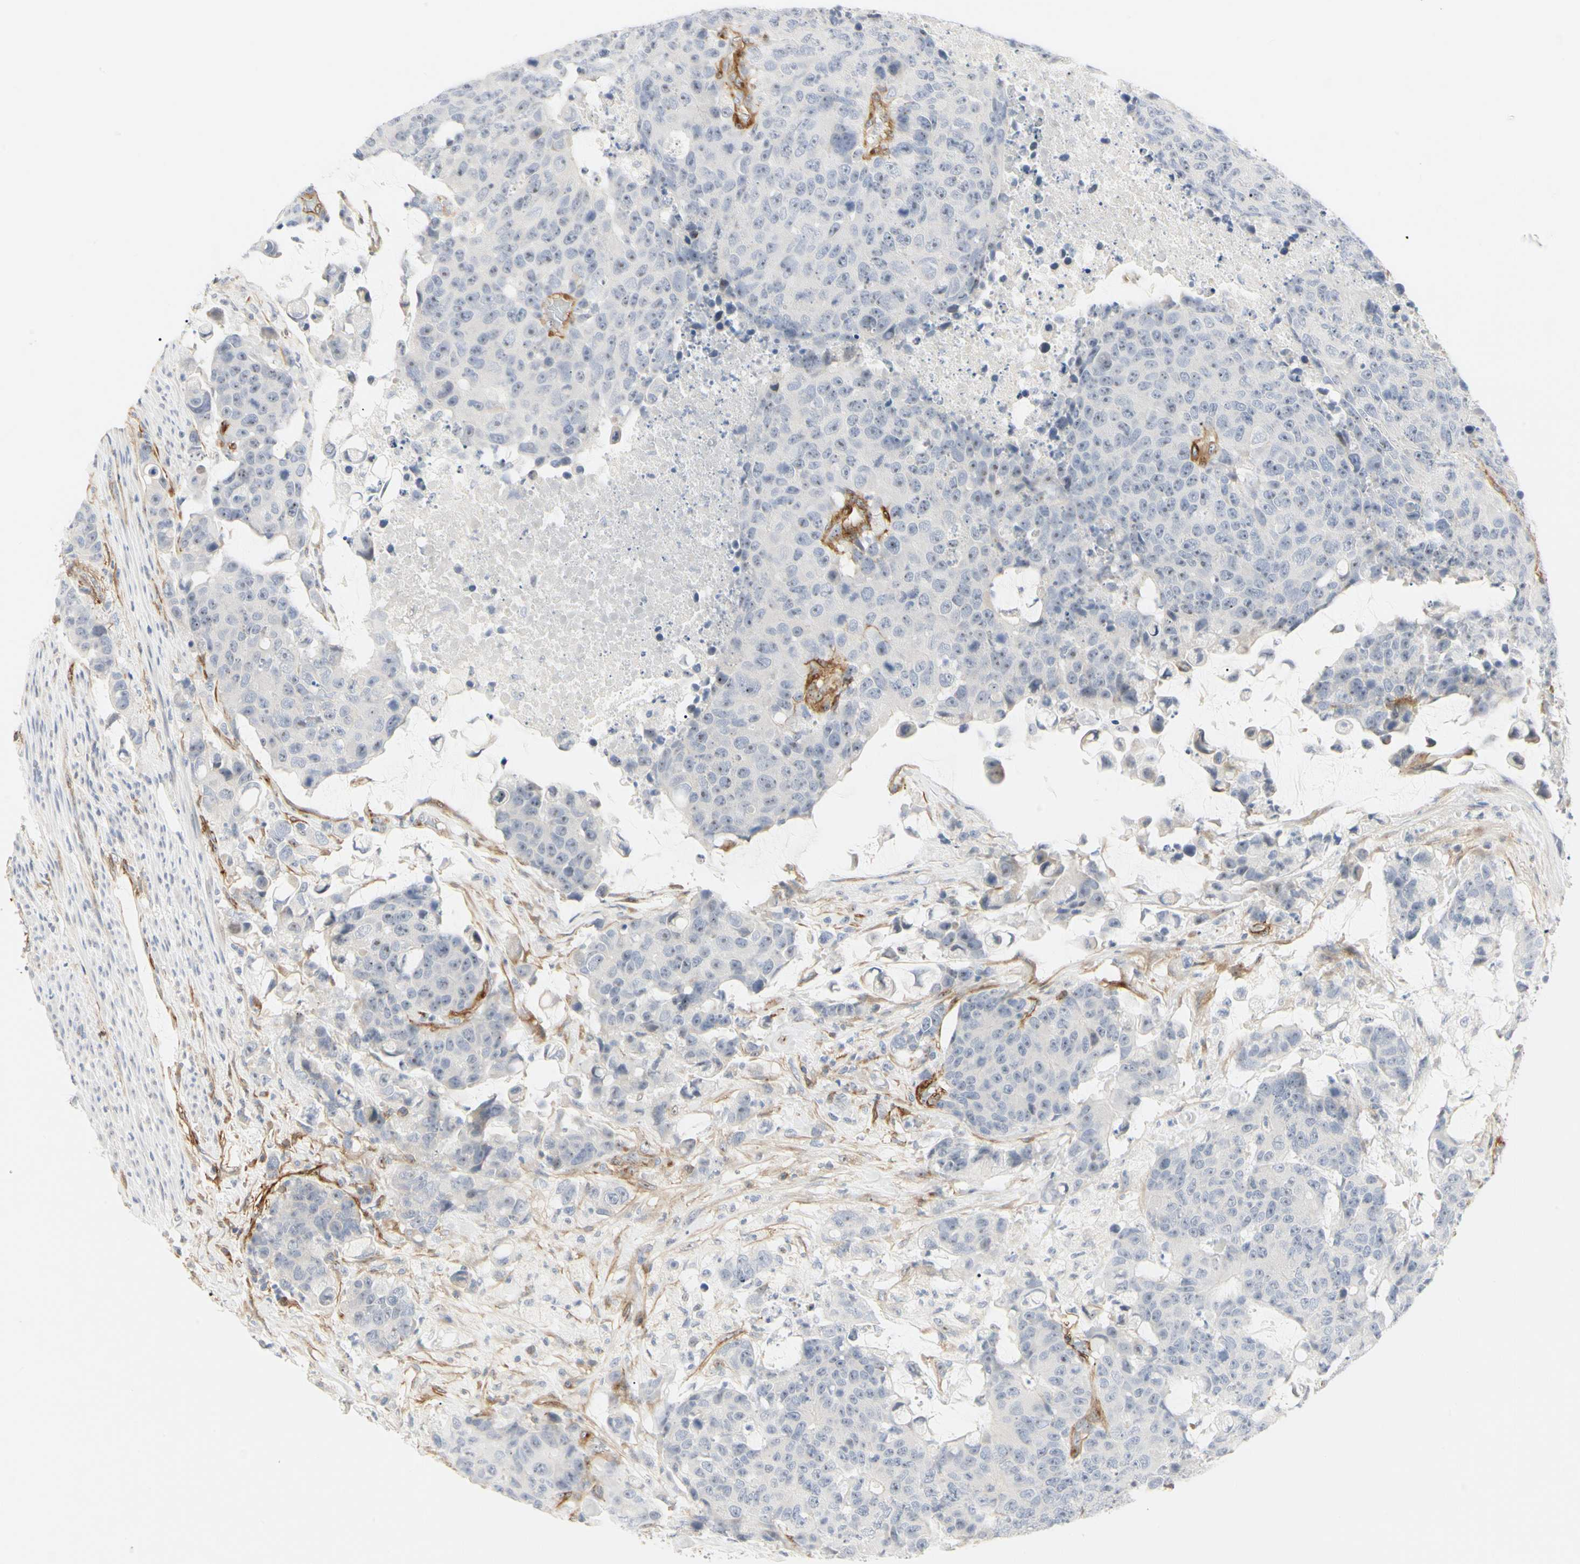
{"staining": {"intensity": "negative", "quantity": "none", "location": "none"}, "tissue": "colorectal cancer", "cell_type": "Tumor cells", "image_type": "cancer", "snomed": [{"axis": "morphology", "description": "Adenocarcinoma, NOS"}, {"axis": "topography", "description": "Colon"}], "caption": "An image of human colorectal cancer is negative for staining in tumor cells.", "gene": "GGT5", "patient": {"sex": "female", "age": 86}}